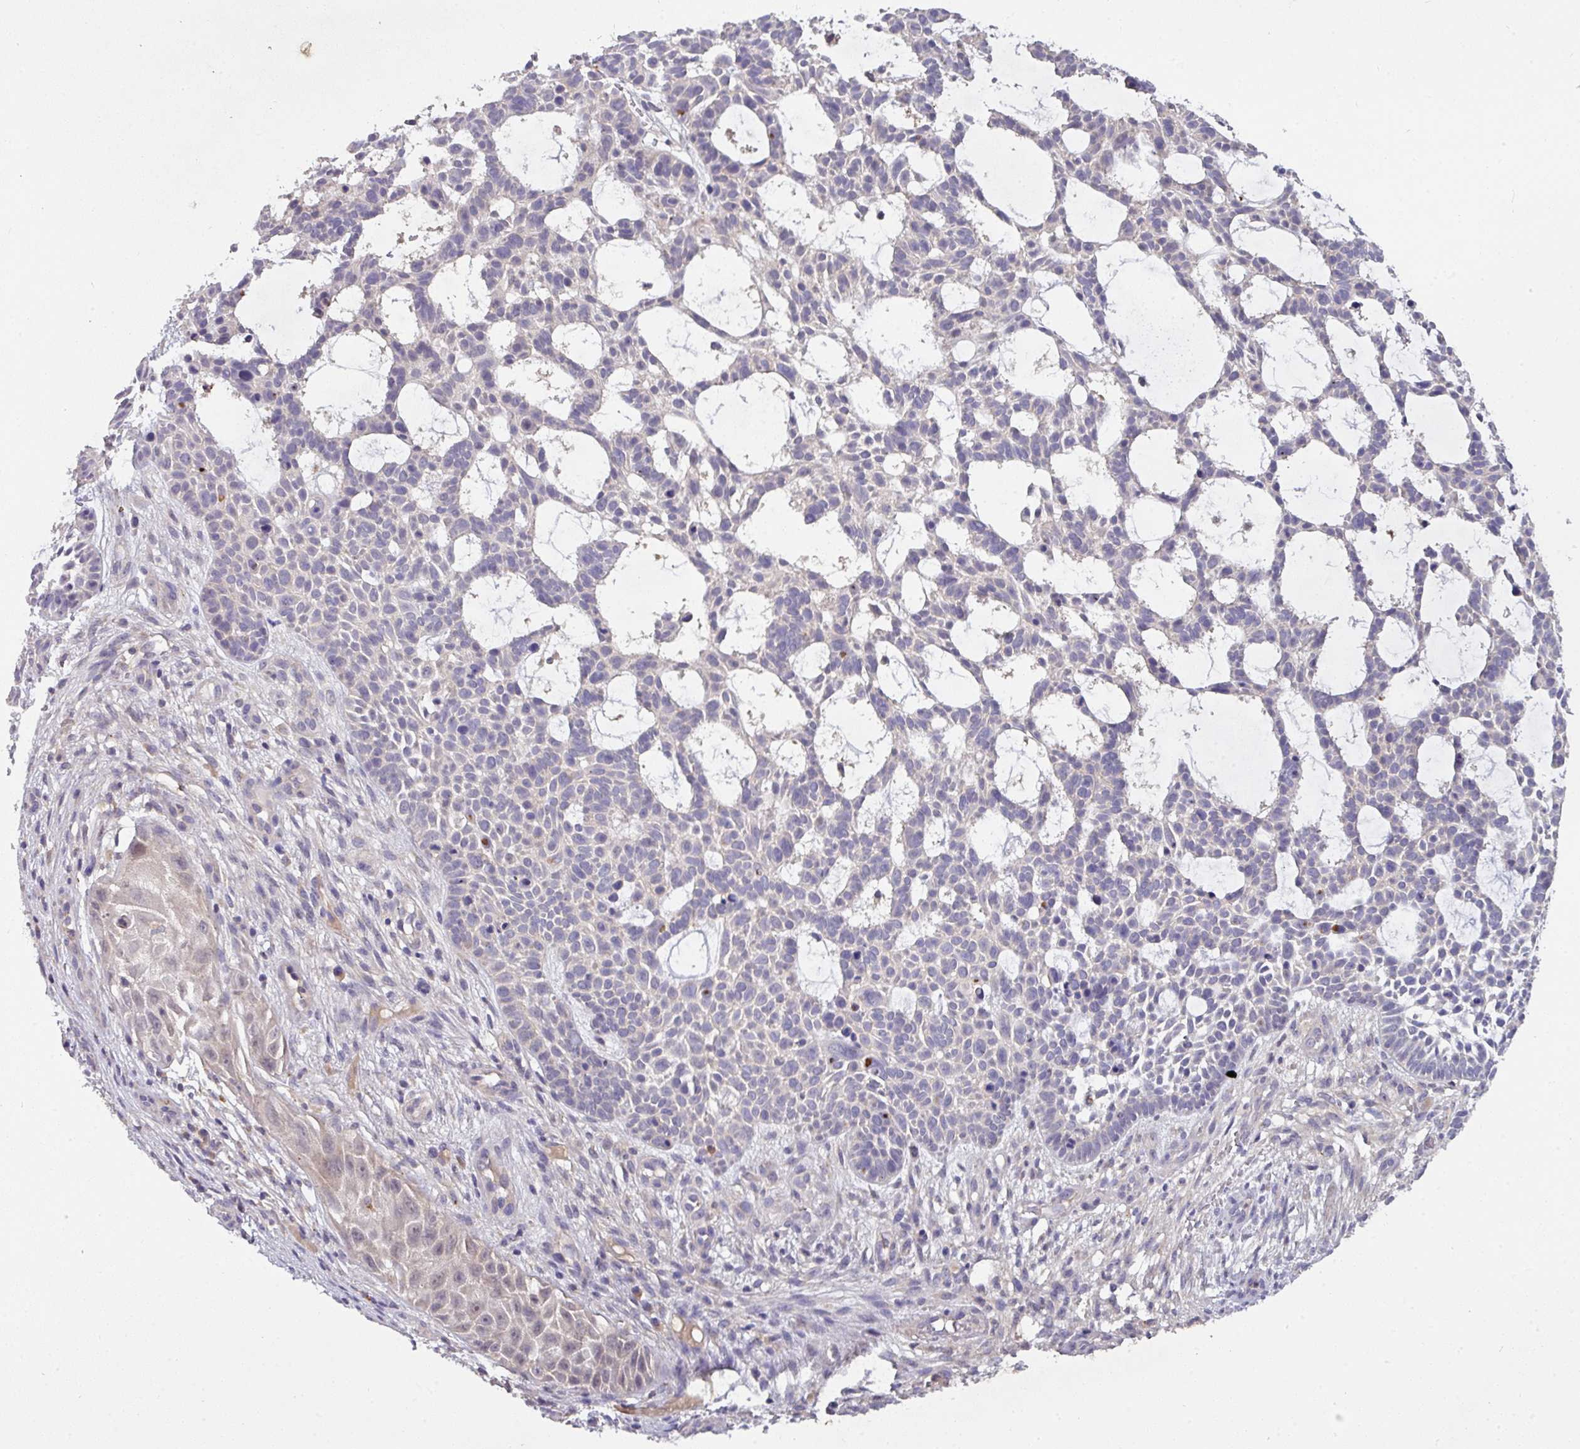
{"staining": {"intensity": "negative", "quantity": "none", "location": "none"}, "tissue": "skin cancer", "cell_type": "Tumor cells", "image_type": "cancer", "snomed": [{"axis": "morphology", "description": "Basal cell carcinoma"}, {"axis": "topography", "description": "Skin"}], "caption": "Tumor cells show no significant protein expression in skin cancer (basal cell carcinoma). Brightfield microscopy of immunohistochemistry stained with DAB (3,3'-diaminobenzidine) (brown) and hematoxylin (blue), captured at high magnification.", "gene": "AEBP2", "patient": {"sex": "male", "age": 89}}